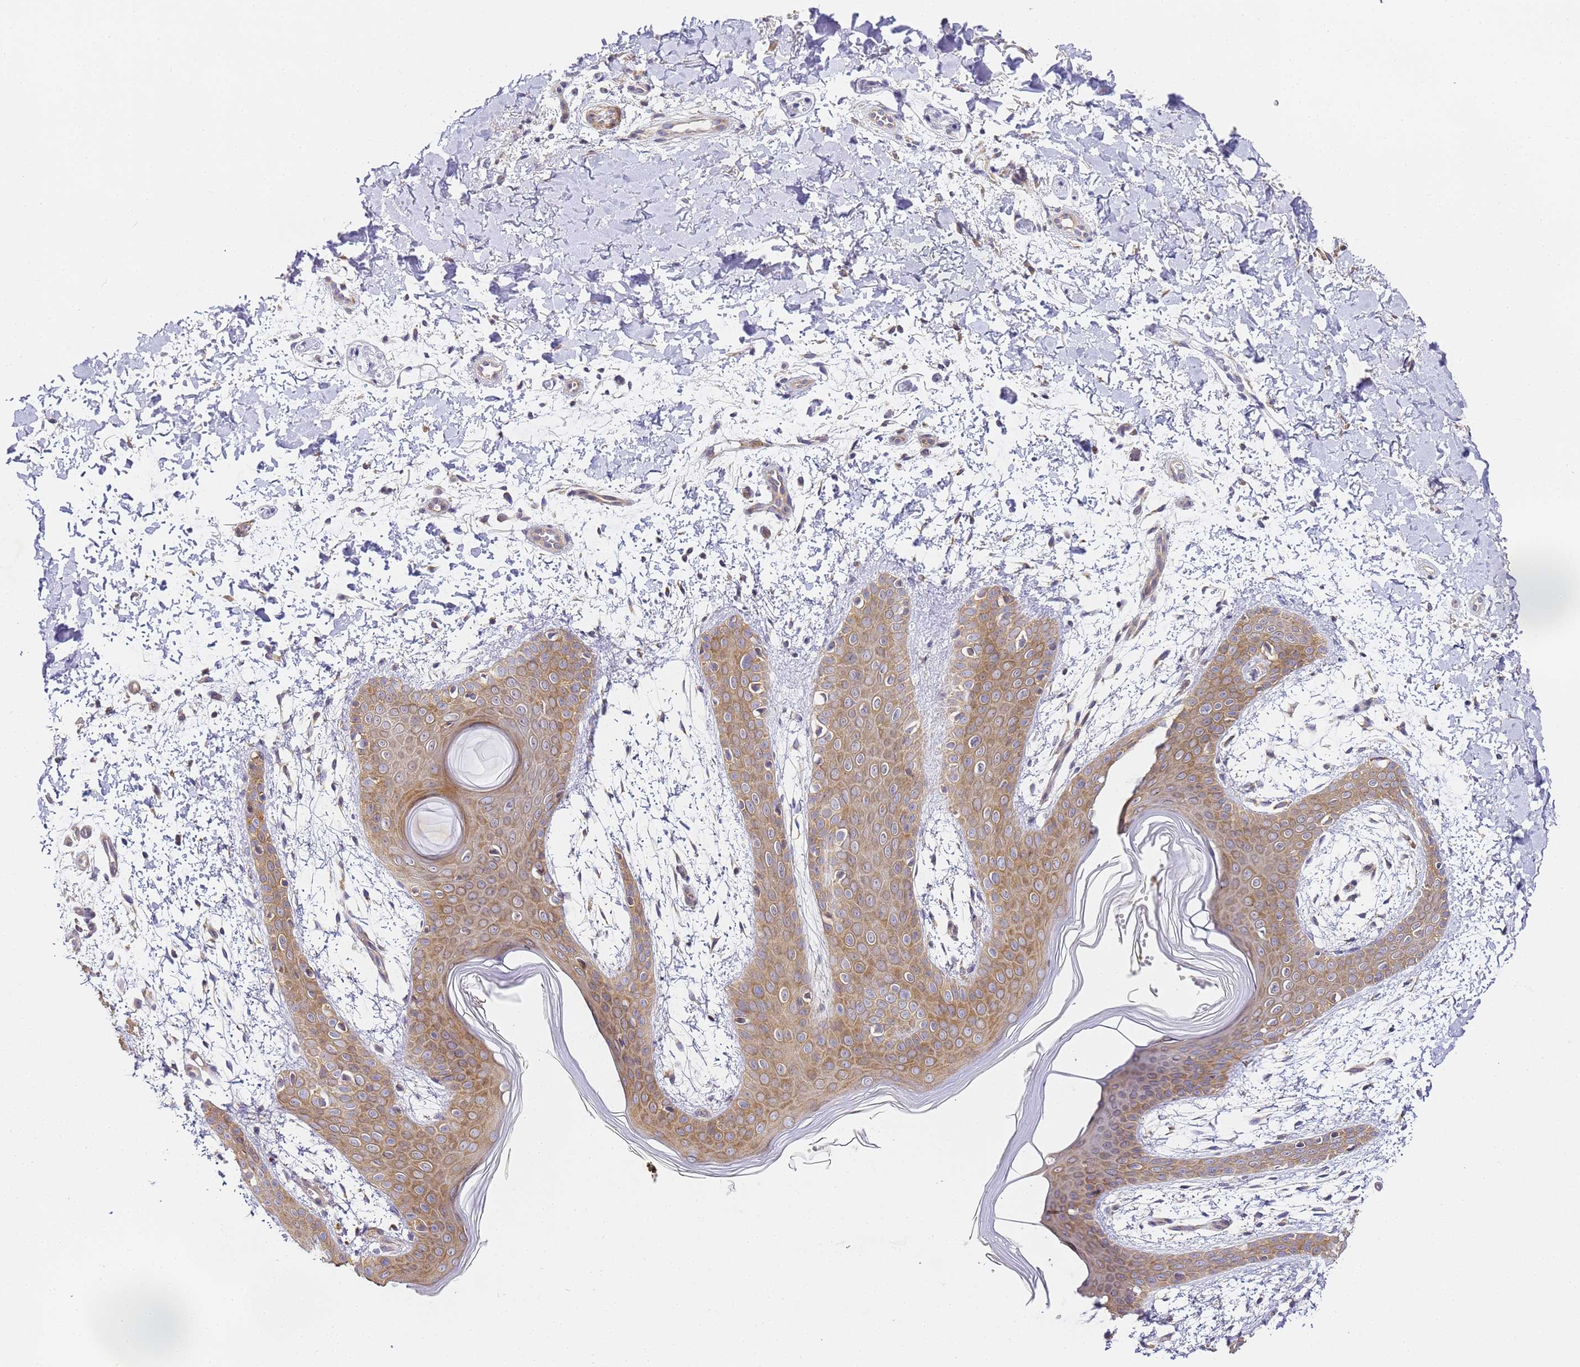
{"staining": {"intensity": "weak", "quantity": ">75%", "location": "cytoplasmic/membranous"}, "tissue": "skin", "cell_type": "Fibroblasts", "image_type": "normal", "snomed": [{"axis": "morphology", "description": "Normal tissue, NOS"}, {"axis": "topography", "description": "Skin"}], "caption": "The histopathology image demonstrates immunohistochemical staining of benign skin. There is weak cytoplasmic/membranous expression is appreciated in about >75% of fibroblasts.", "gene": "RPL13A", "patient": {"sex": "male", "age": 36}}